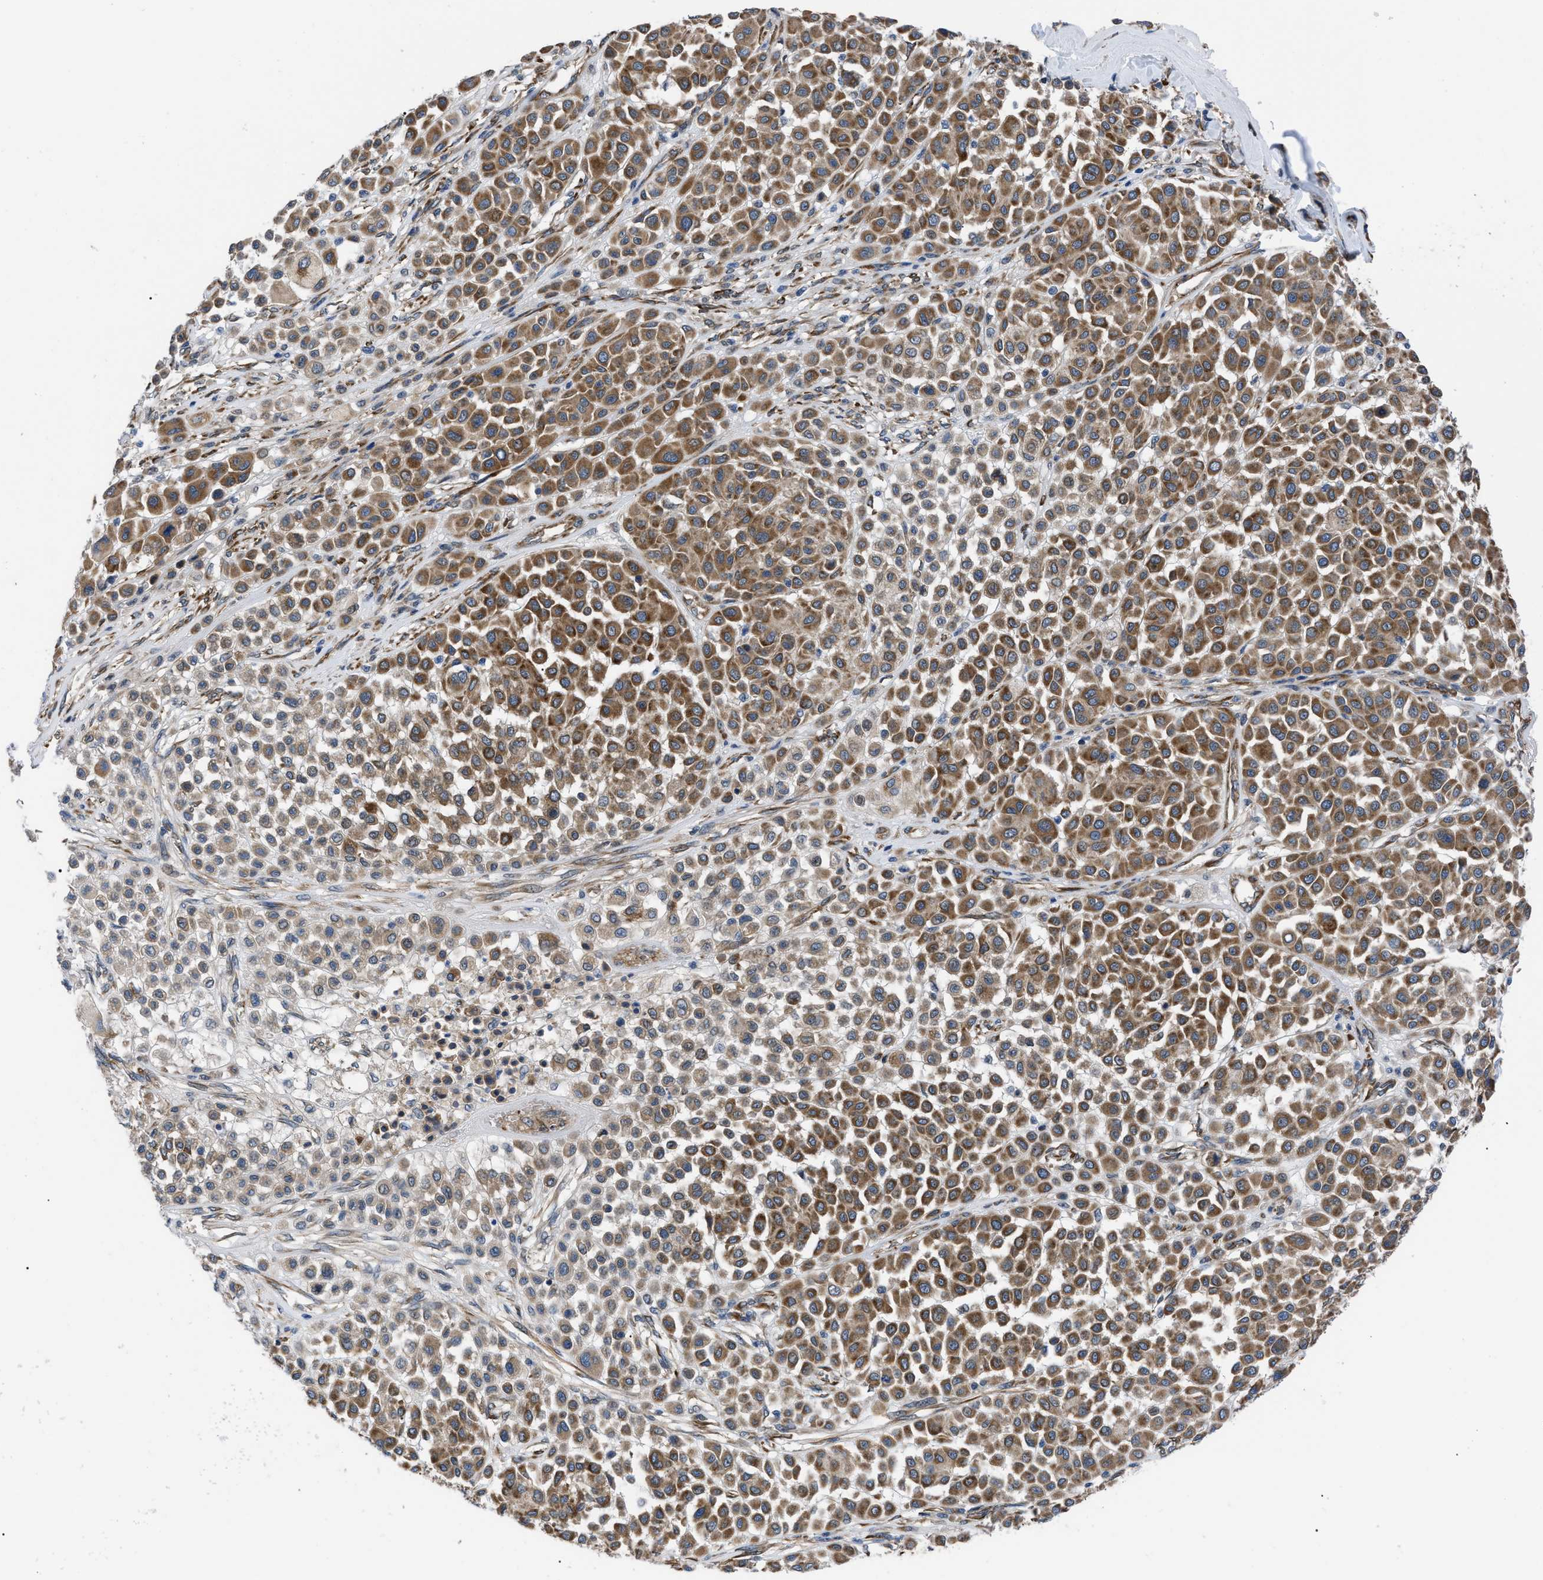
{"staining": {"intensity": "moderate", "quantity": ">75%", "location": "cytoplasmic/membranous"}, "tissue": "melanoma", "cell_type": "Tumor cells", "image_type": "cancer", "snomed": [{"axis": "morphology", "description": "Malignant melanoma, Metastatic site"}, {"axis": "topography", "description": "Soft tissue"}], "caption": "High-magnification brightfield microscopy of malignant melanoma (metastatic site) stained with DAB (brown) and counterstained with hematoxylin (blue). tumor cells exhibit moderate cytoplasmic/membranous staining is appreciated in approximately>75% of cells. The staining was performed using DAB (3,3'-diaminobenzidine) to visualize the protein expression in brown, while the nuclei were stained in blue with hematoxylin (Magnification: 20x).", "gene": "MYO10", "patient": {"sex": "male", "age": 41}}